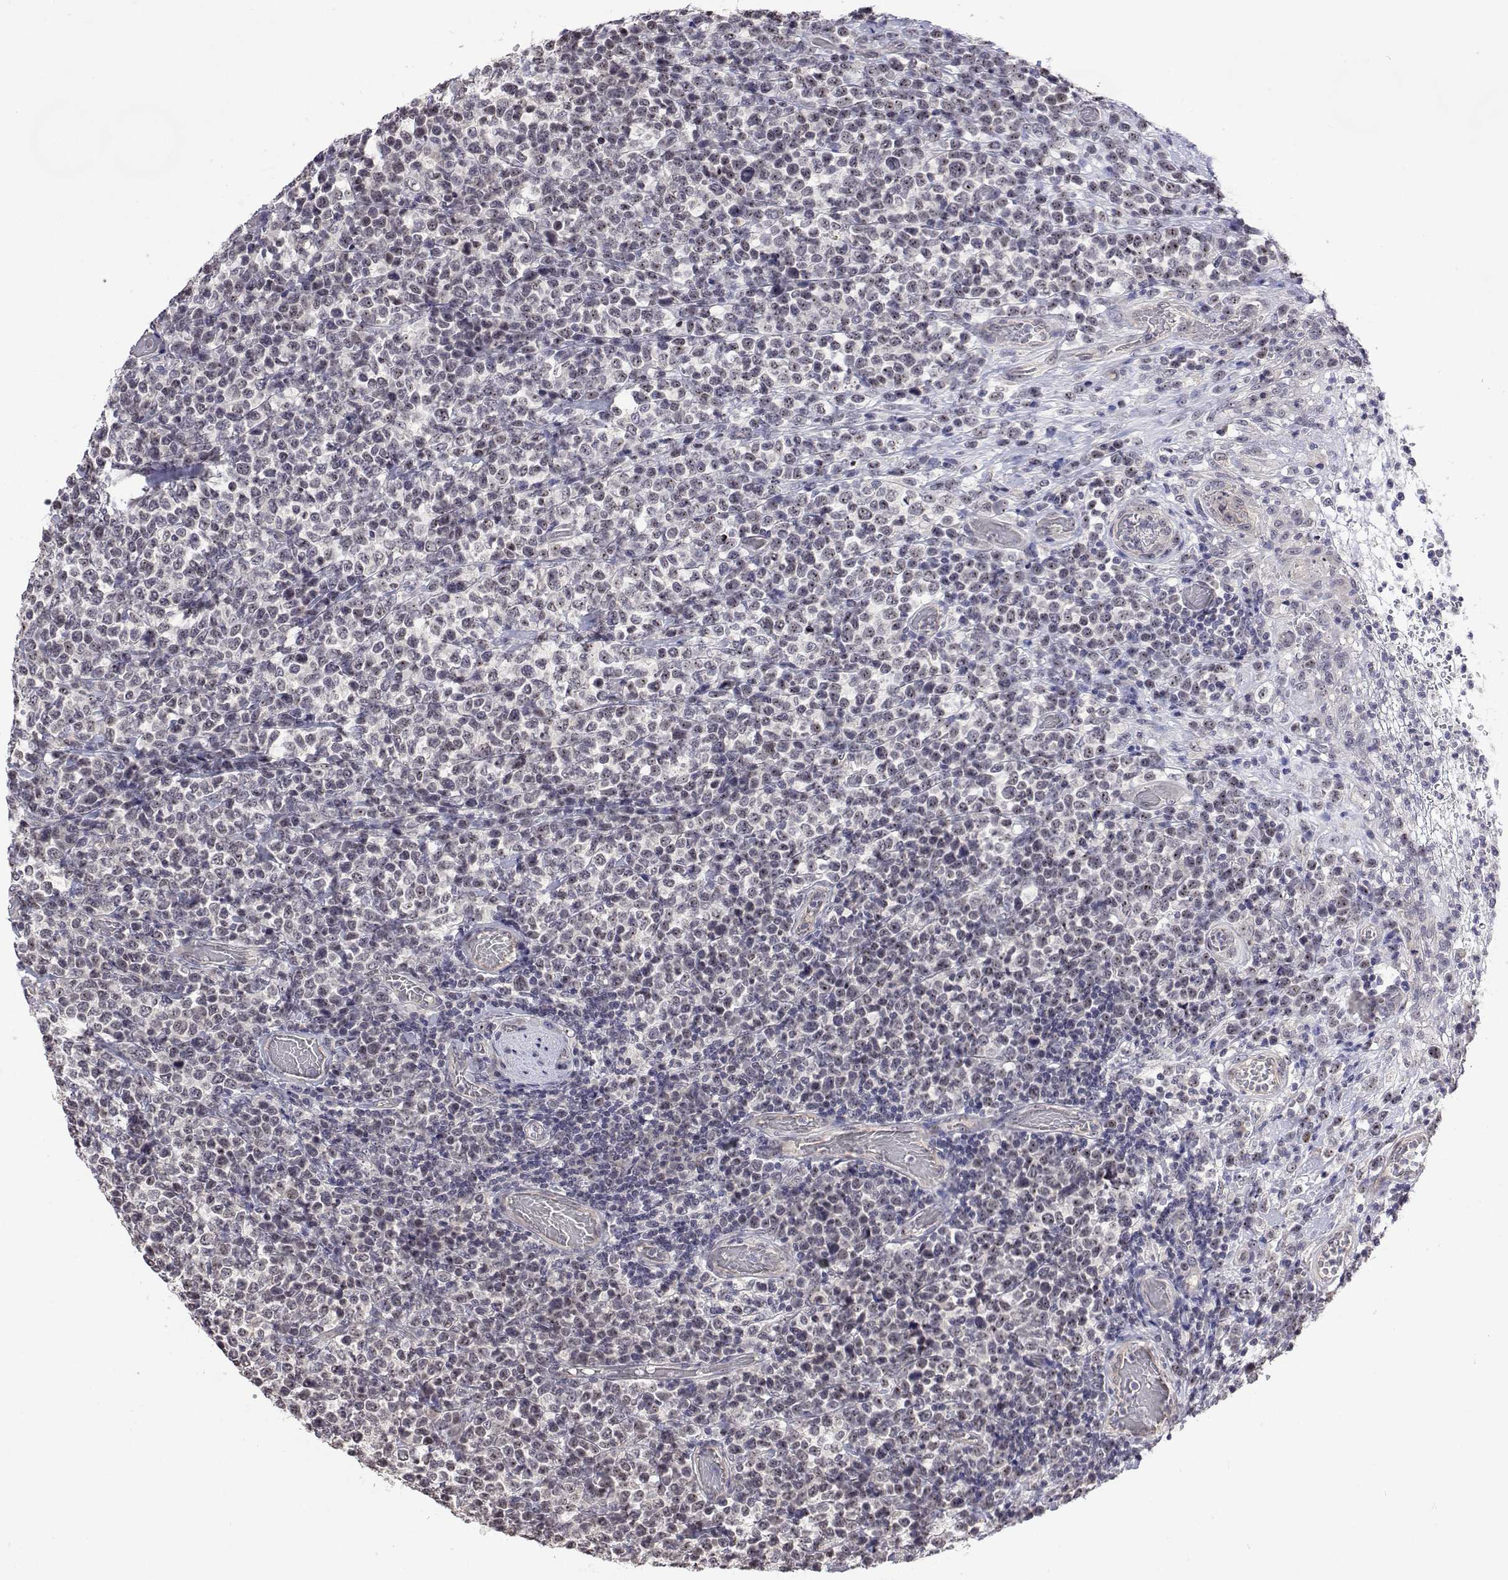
{"staining": {"intensity": "negative", "quantity": "none", "location": "none"}, "tissue": "lymphoma", "cell_type": "Tumor cells", "image_type": "cancer", "snomed": [{"axis": "morphology", "description": "Malignant lymphoma, non-Hodgkin's type, High grade"}, {"axis": "topography", "description": "Soft tissue"}], "caption": "IHC image of neoplastic tissue: human lymphoma stained with DAB (3,3'-diaminobenzidine) exhibits no significant protein staining in tumor cells.", "gene": "NHP2", "patient": {"sex": "female", "age": 56}}